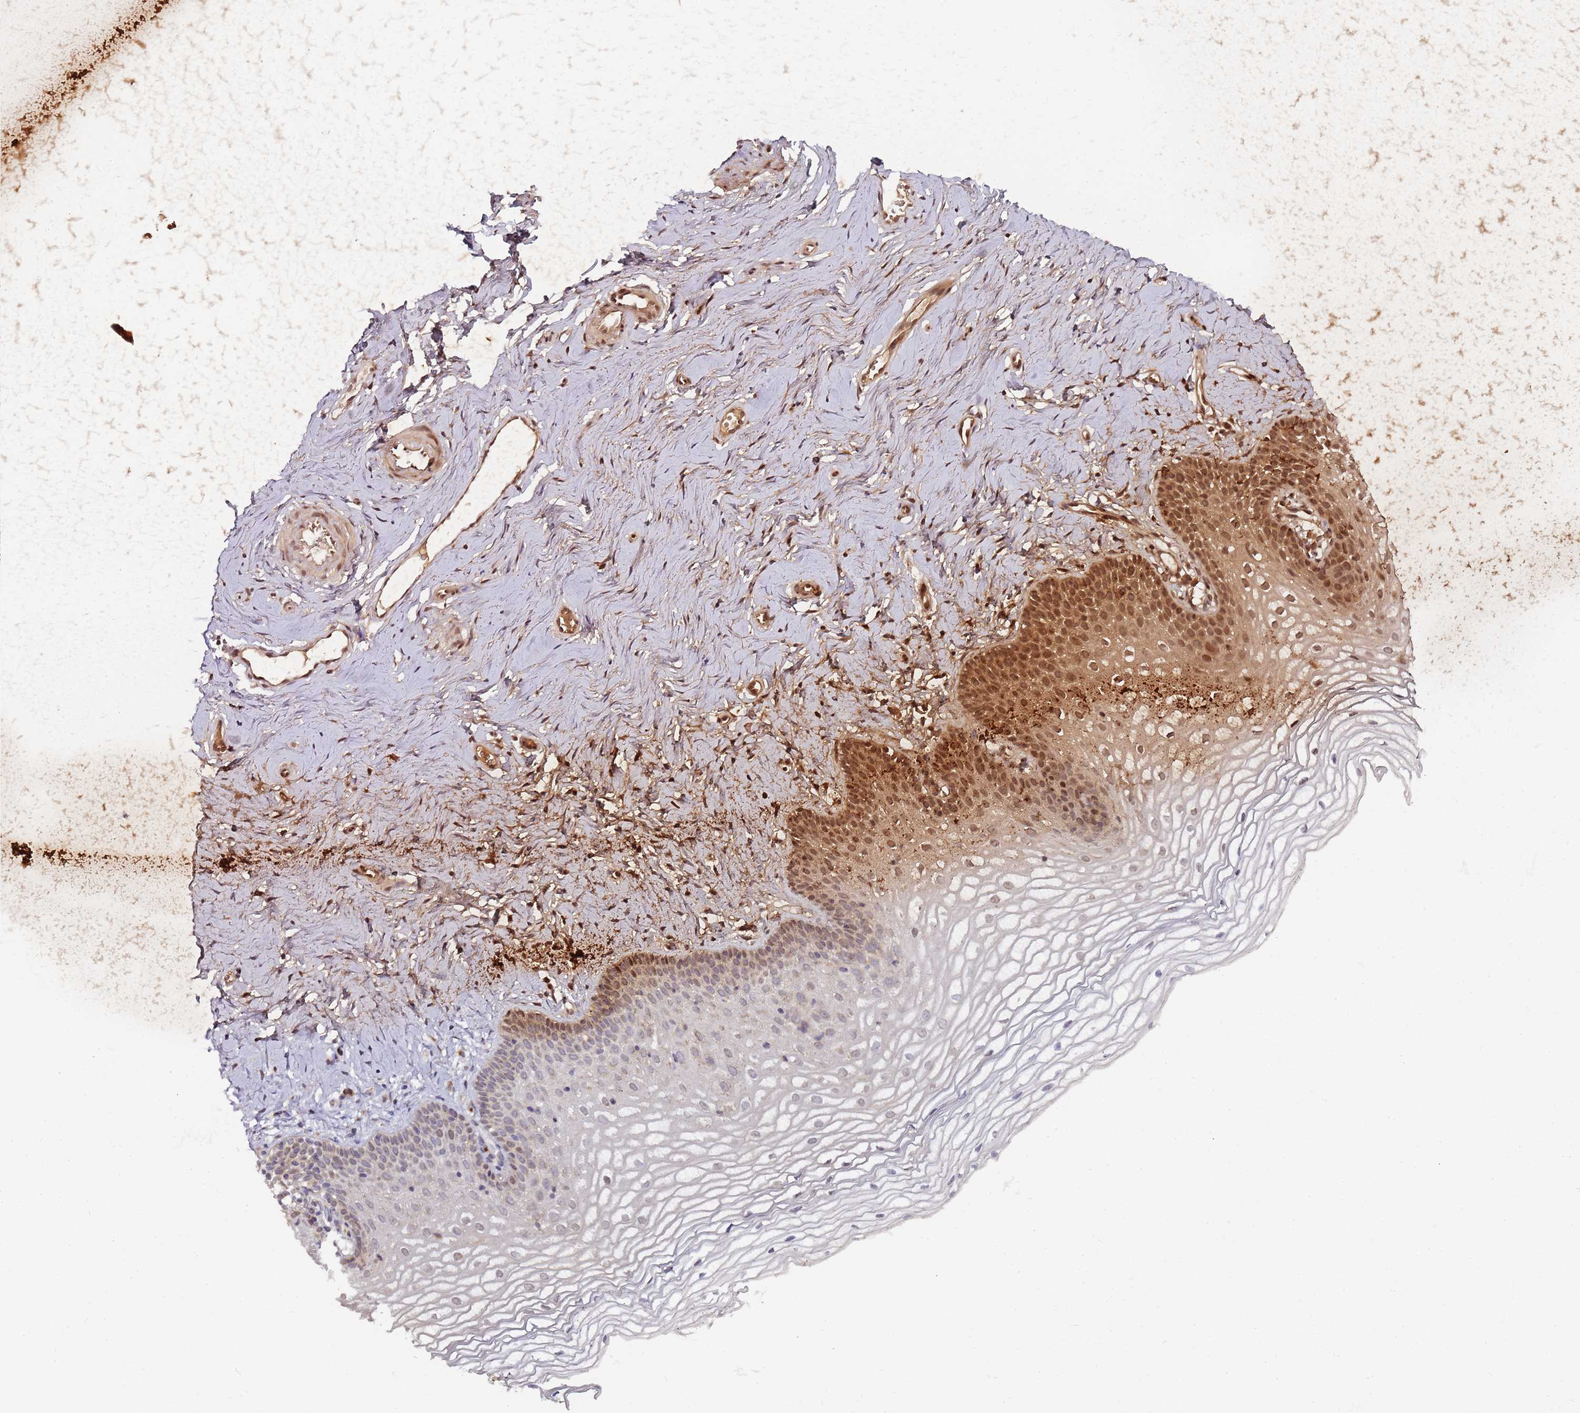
{"staining": {"intensity": "moderate", "quantity": "<25%", "location": "nuclear"}, "tissue": "vagina", "cell_type": "Squamous epithelial cells", "image_type": "normal", "snomed": [{"axis": "morphology", "description": "Normal tissue, NOS"}, {"axis": "topography", "description": "Vagina"}], "caption": "Immunohistochemical staining of unremarkable vagina exhibits <25% levels of moderate nuclear protein positivity in about <25% of squamous epithelial cells.", "gene": "MRPL49", "patient": {"sex": "female", "age": 56}}